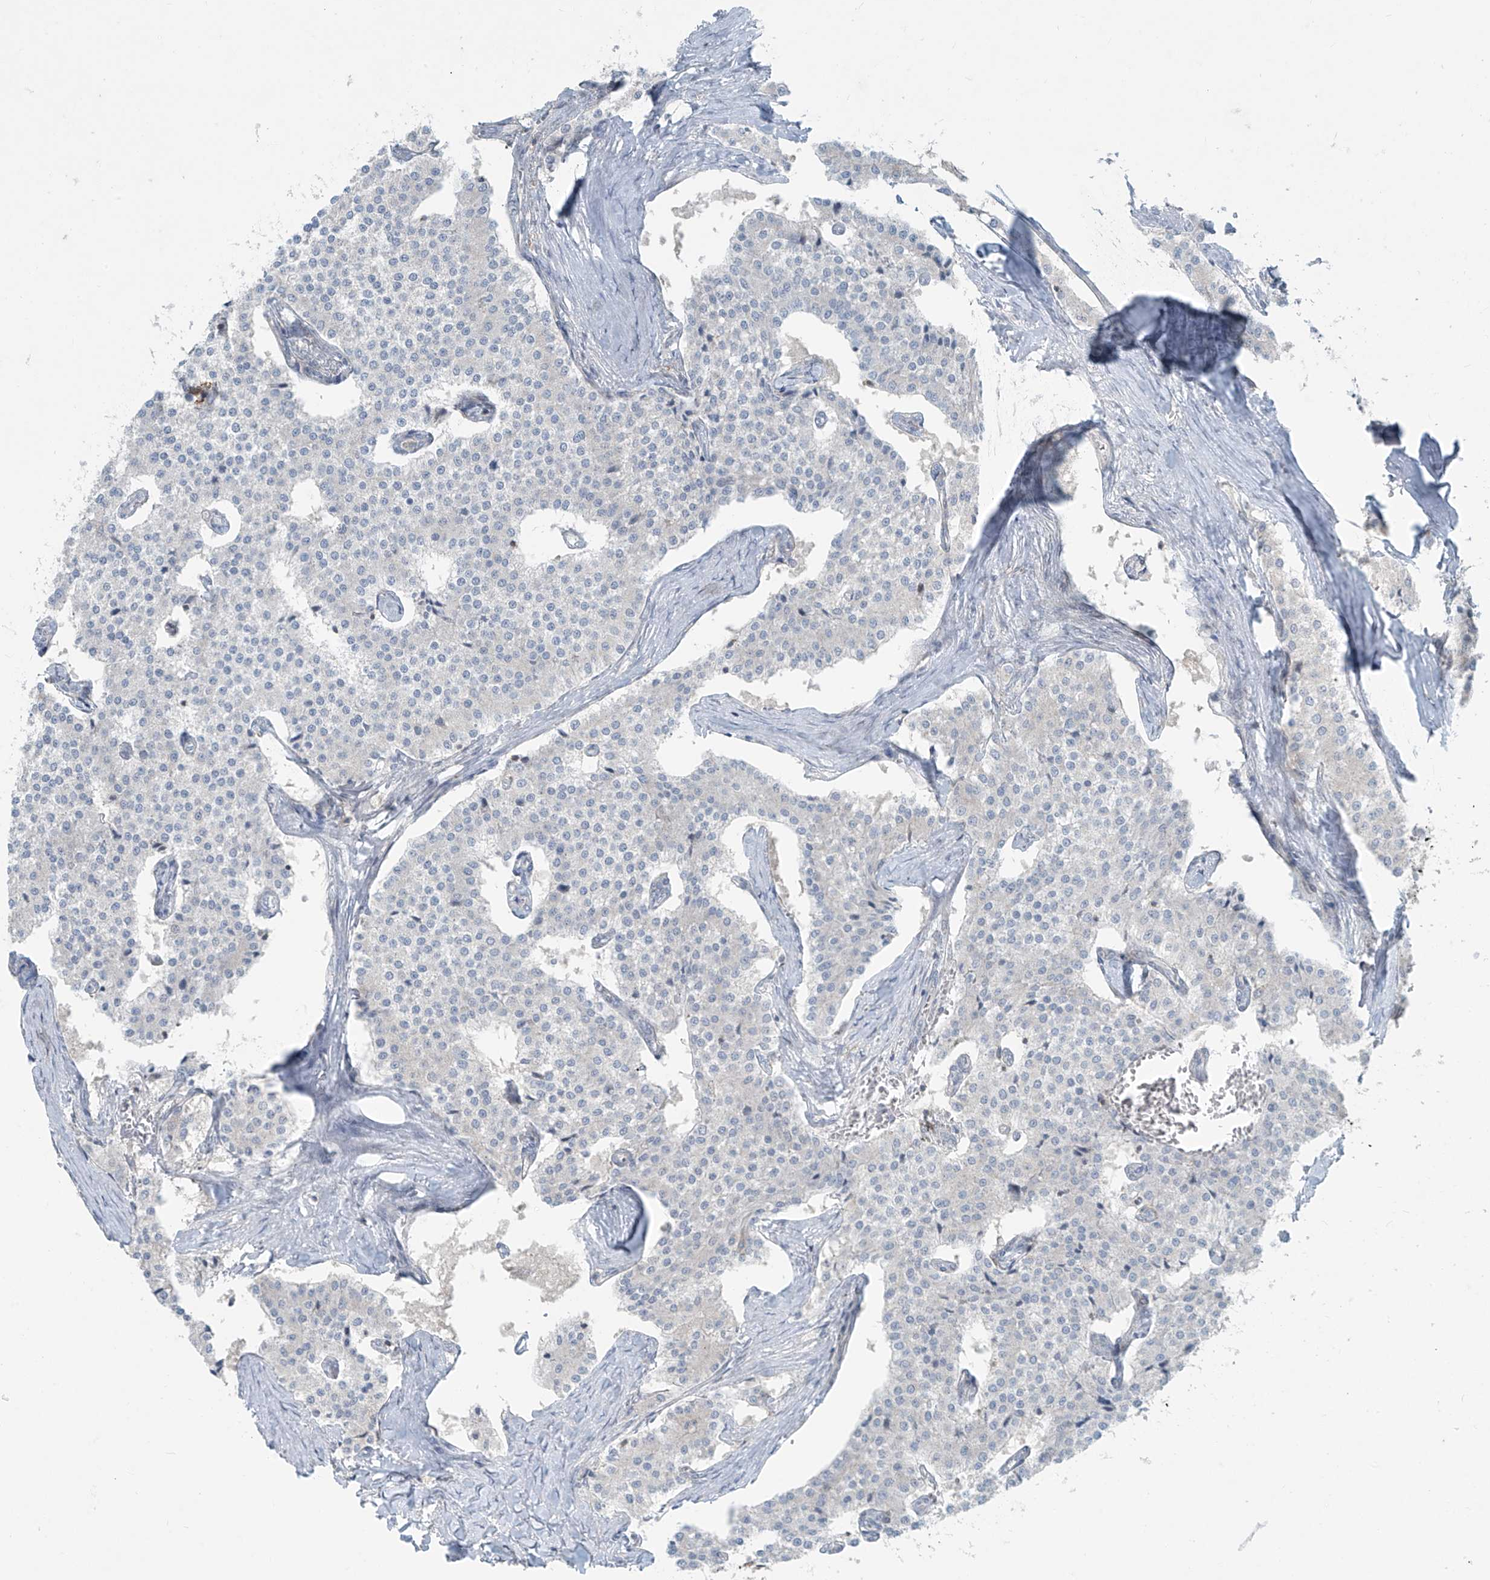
{"staining": {"intensity": "negative", "quantity": "none", "location": "none"}, "tissue": "carcinoid", "cell_type": "Tumor cells", "image_type": "cancer", "snomed": [{"axis": "morphology", "description": "Carcinoid, malignant, NOS"}, {"axis": "topography", "description": "Colon"}], "caption": "DAB immunohistochemical staining of malignant carcinoid demonstrates no significant expression in tumor cells.", "gene": "PPAT", "patient": {"sex": "female", "age": 52}}